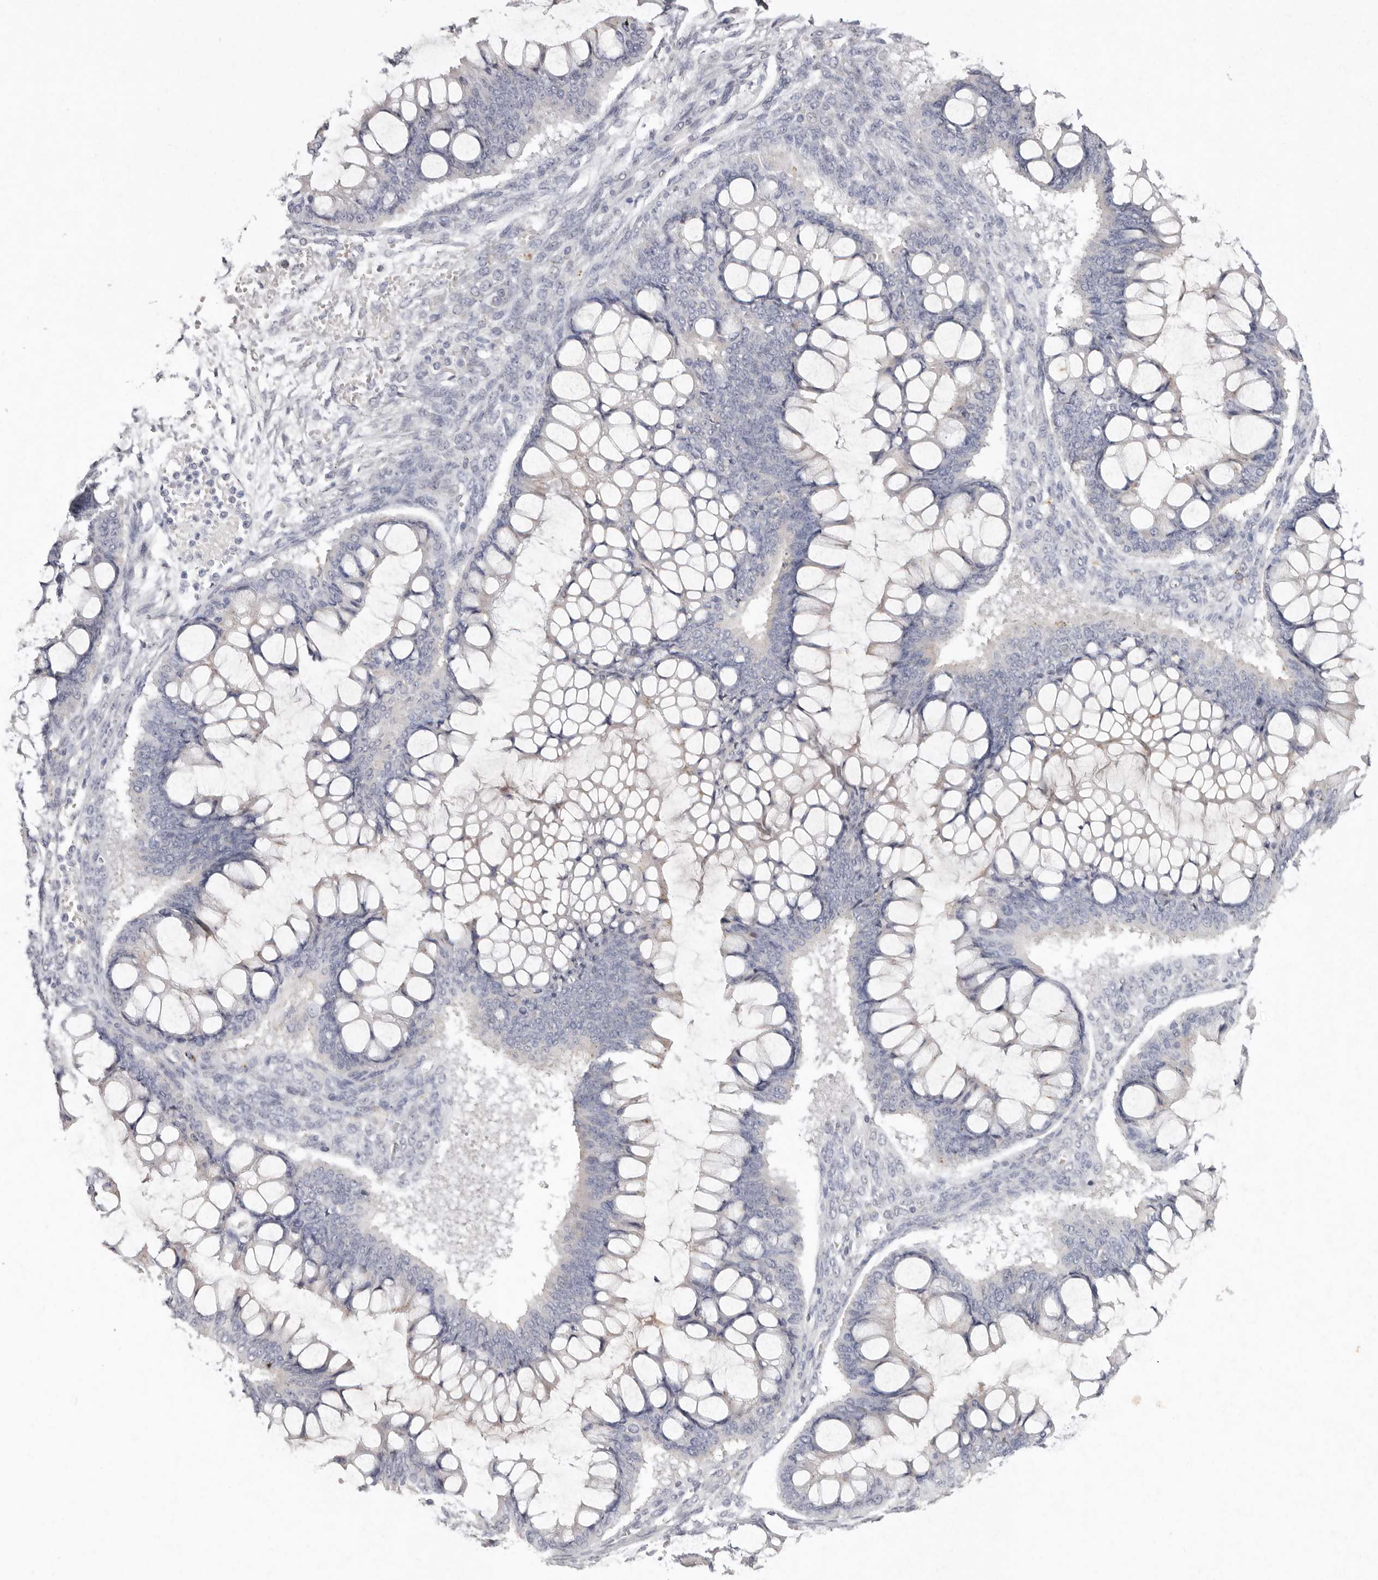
{"staining": {"intensity": "negative", "quantity": "none", "location": "none"}, "tissue": "ovarian cancer", "cell_type": "Tumor cells", "image_type": "cancer", "snomed": [{"axis": "morphology", "description": "Cystadenocarcinoma, mucinous, NOS"}, {"axis": "topography", "description": "Ovary"}], "caption": "Human ovarian mucinous cystadenocarcinoma stained for a protein using immunohistochemistry displays no staining in tumor cells.", "gene": "FAM185A", "patient": {"sex": "female", "age": 73}}